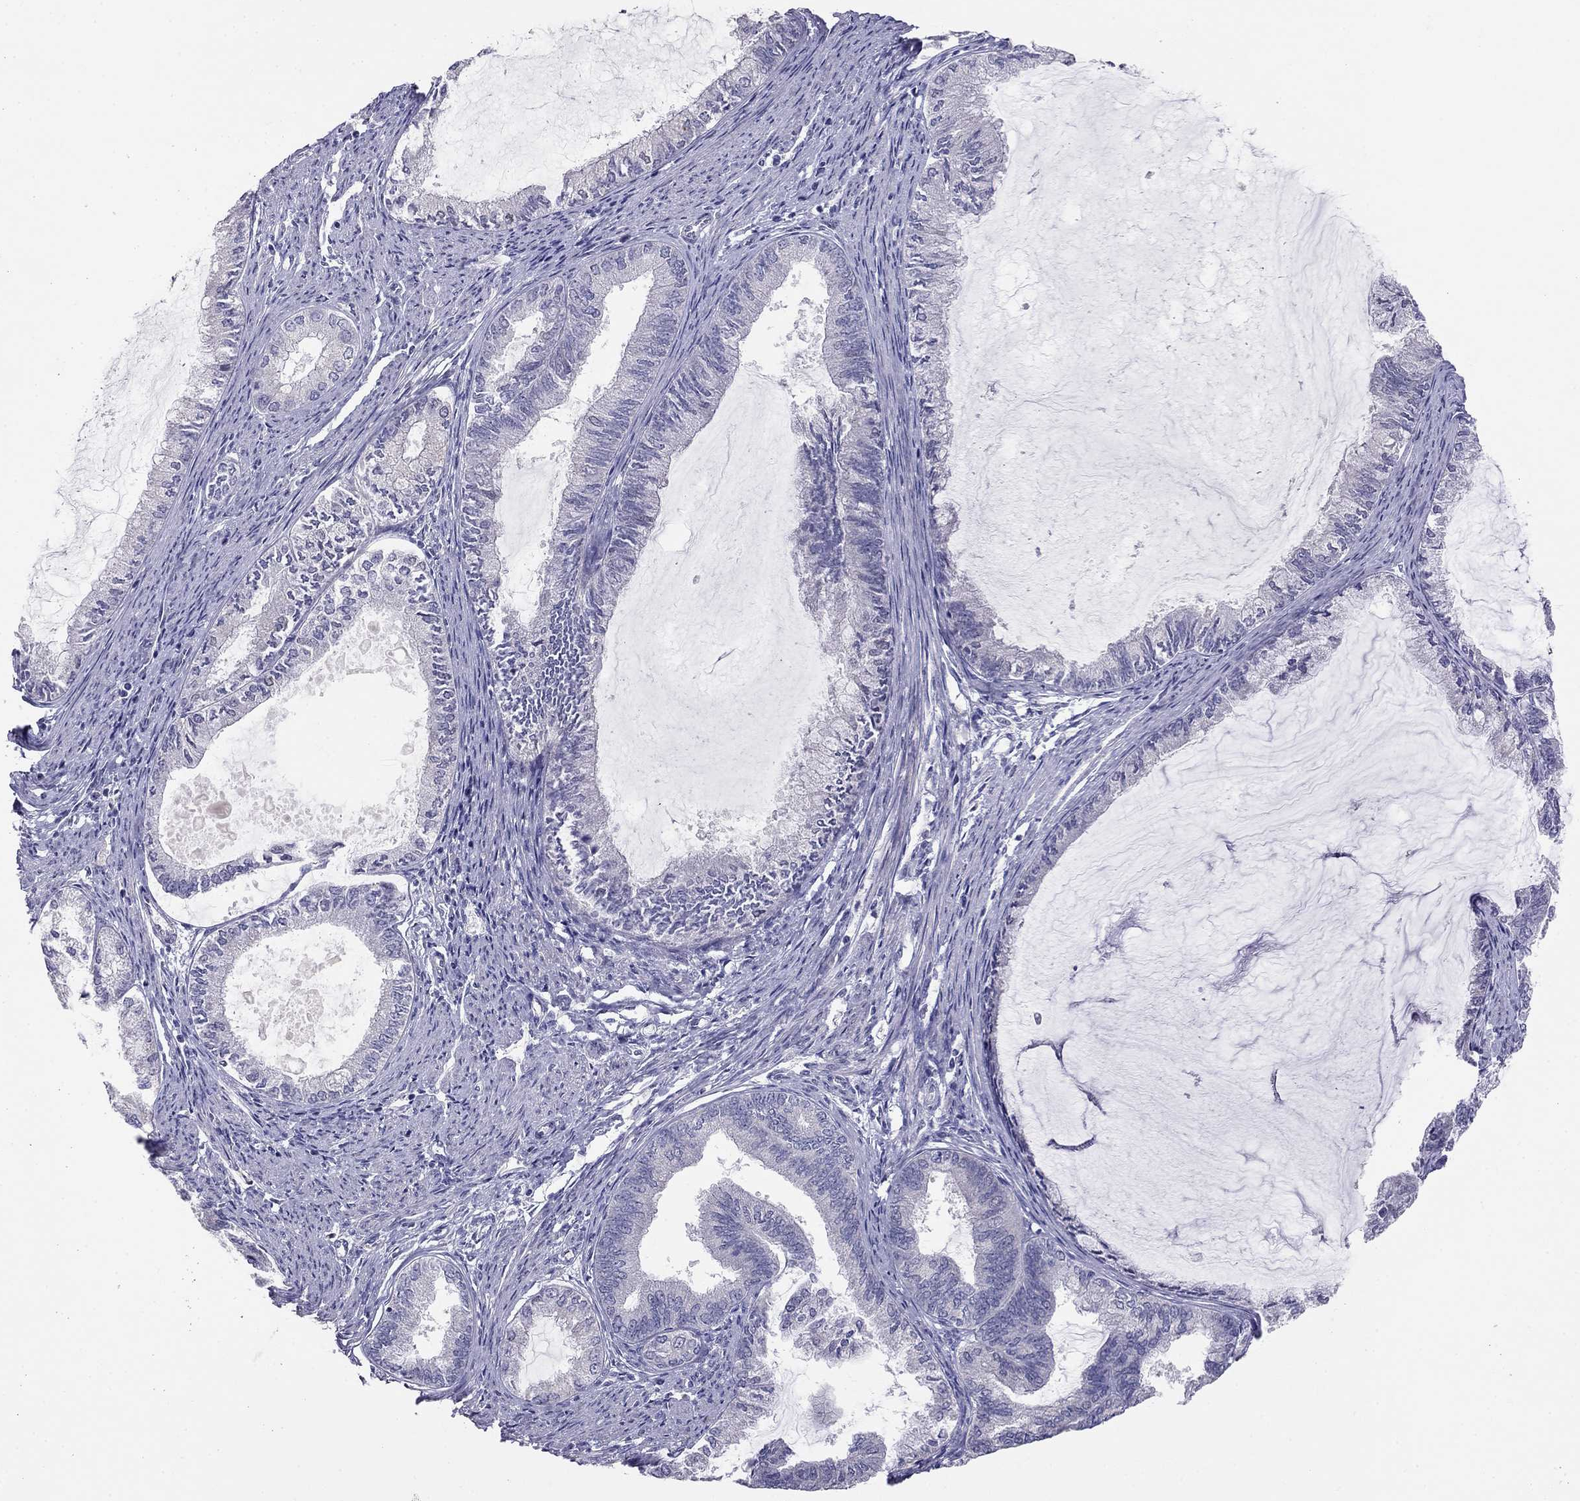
{"staining": {"intensity": "negative", "quantity": "none", "location": "none"}, "tissue": "endometrial cancer", "cell_type": "Tumor cells", "image_type": "cancer", "snomed": [{"axis": "morphology", "description": "Adenocarcinoma, NOS"}, {"axis": "topography", "description": "Endometrium"}], "caption": "This photomicrograph is of endometrial cancer stained with immunohistochemistry (IHC) to label a protein in brown with the nuclei are counter-stained blue. There is no staining in tumor cells.", "gene": "LRRC39", "patient": {"sex": "female", "age": 86}}